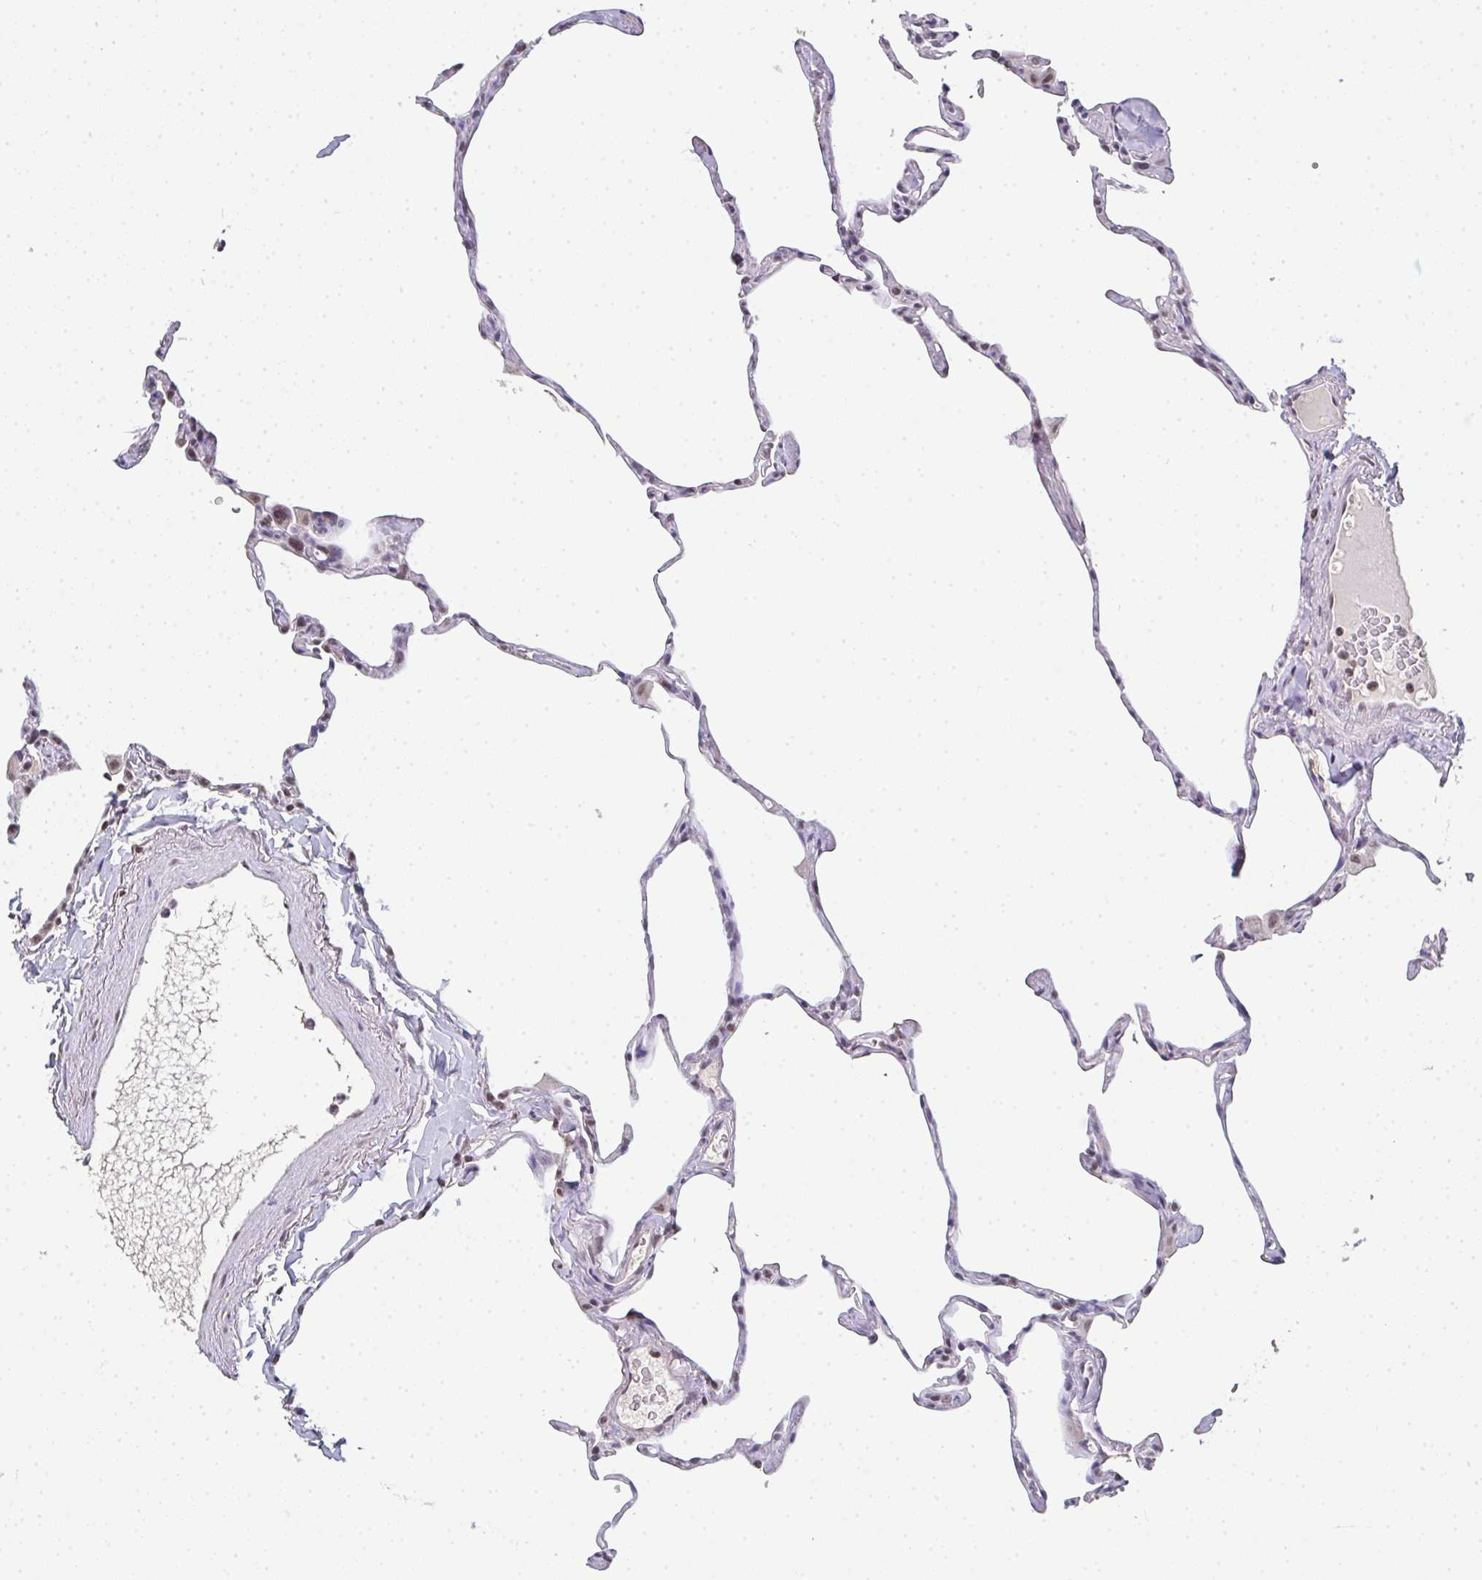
{"staining": {"intensity": "weak", "quantity": "25%-75%", "location": "nuclear"}, "tissue": "lung", "cell_type": "Alveolar cells", "image_type": "normal", "snomed": [{"axis": "morphology", "description": "Normal tissue, NOS"}, {"axis": "topography", "description": "Lung"}], "caption": "Immunohistochemistry (IHC) histopathology image of normal lung: lung stained using IHC displays low levels of weak protein expression localized specifically in the nuclear of alveolar cells, appearing as a nuclear brown color.", "gene": "DKC1", "patient": {"sex": "male", "age": 65}}